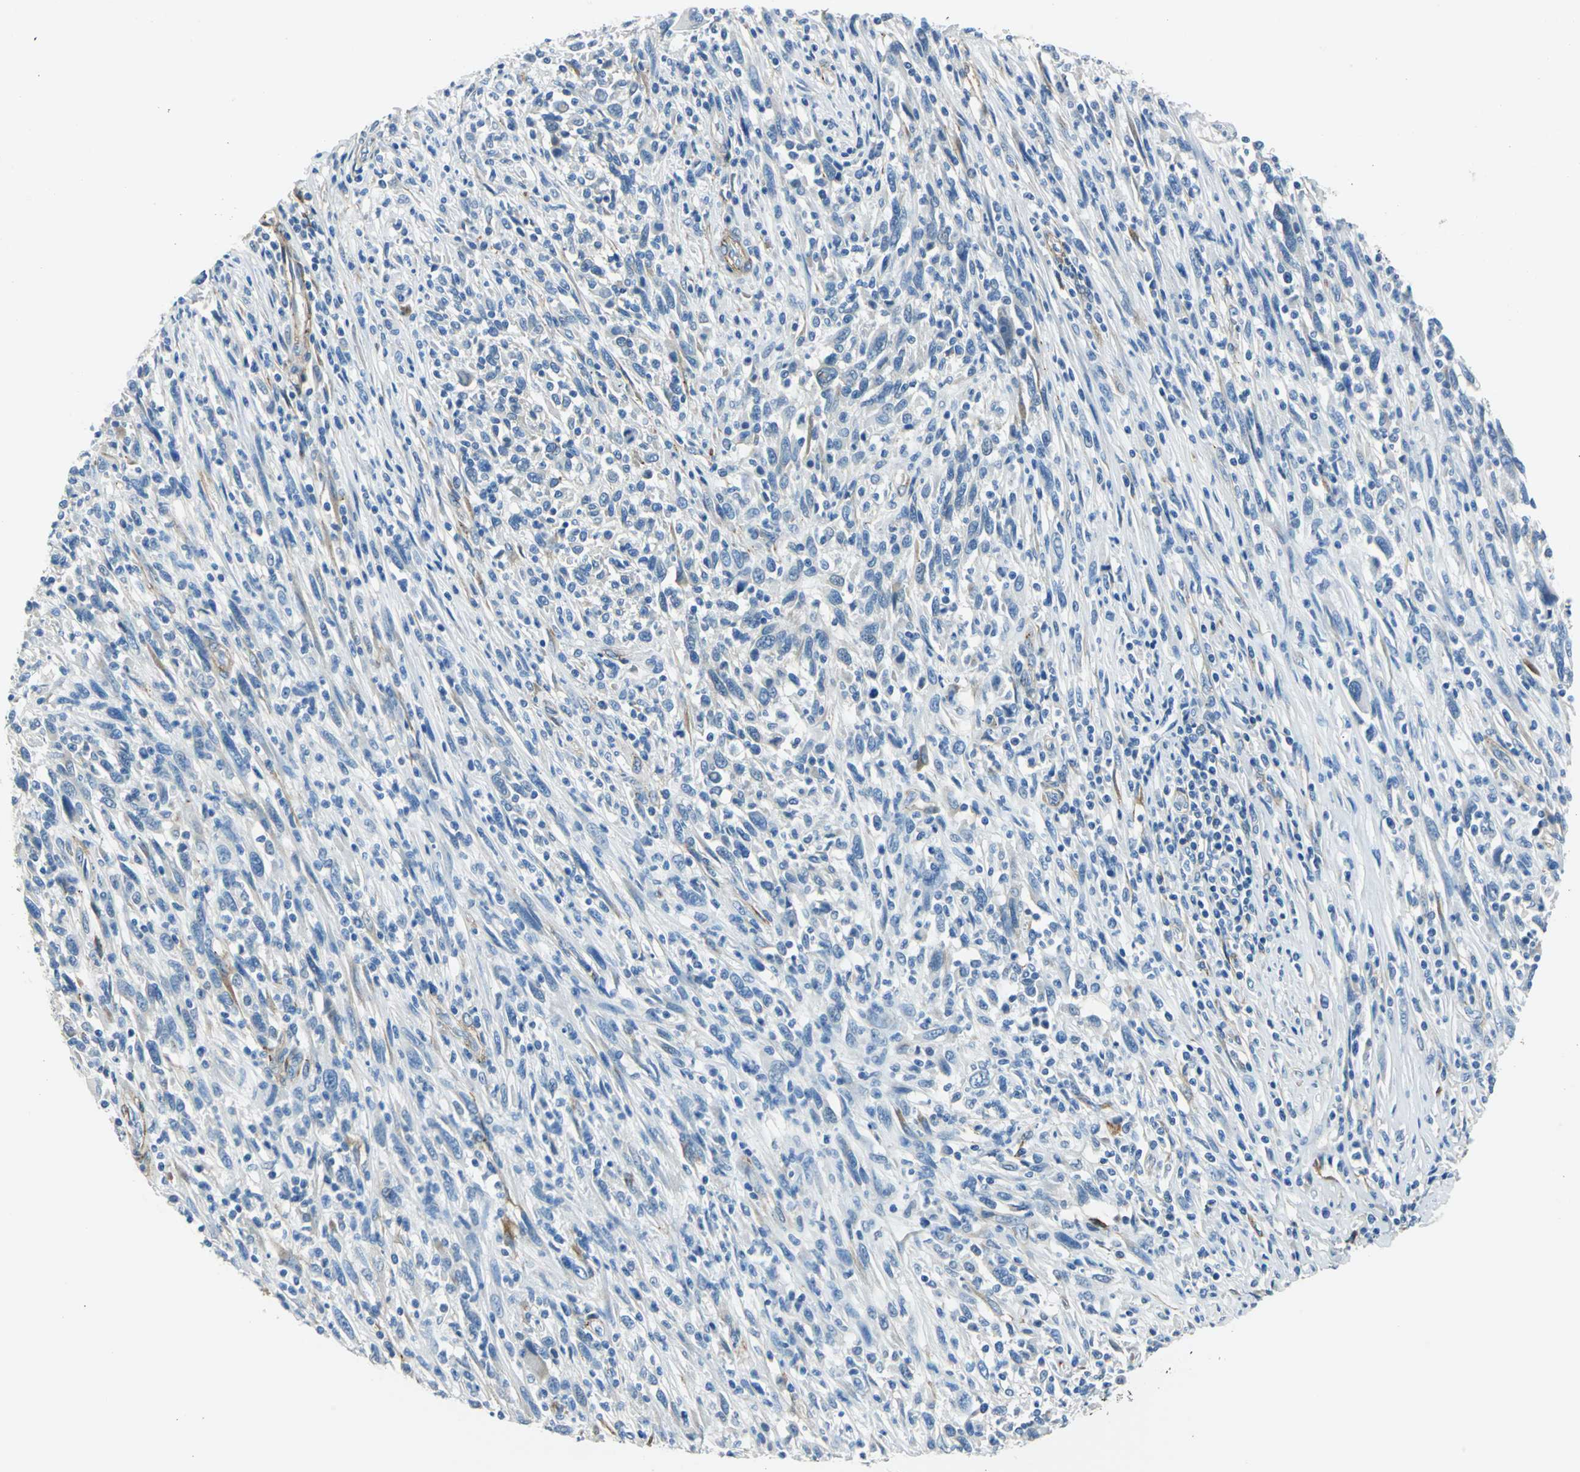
{"staining": {"intensity": "negative", "quantity": "none", "location": "none"}, "tissue": "melanoma", "cell_type": "Tumor cells", "image_type": "cancer", "snomed": [{"axis": "morphology", "description": "Malignant melanoma, Metastatic site"}, {"axis": "topography", "description": "Lymph node"}], "caption": "High magnification brightfield microscopy of melanoma stained with DAB (brown) and counterstained with hematoxylin (blue): tumor cells show no significant expression. (DAB immunohistochemistry (IHC) visualized using brightfield microscopy, high magnification).", "gene": "AKAP12", "patient": {"sex": "male", "age": 61}}